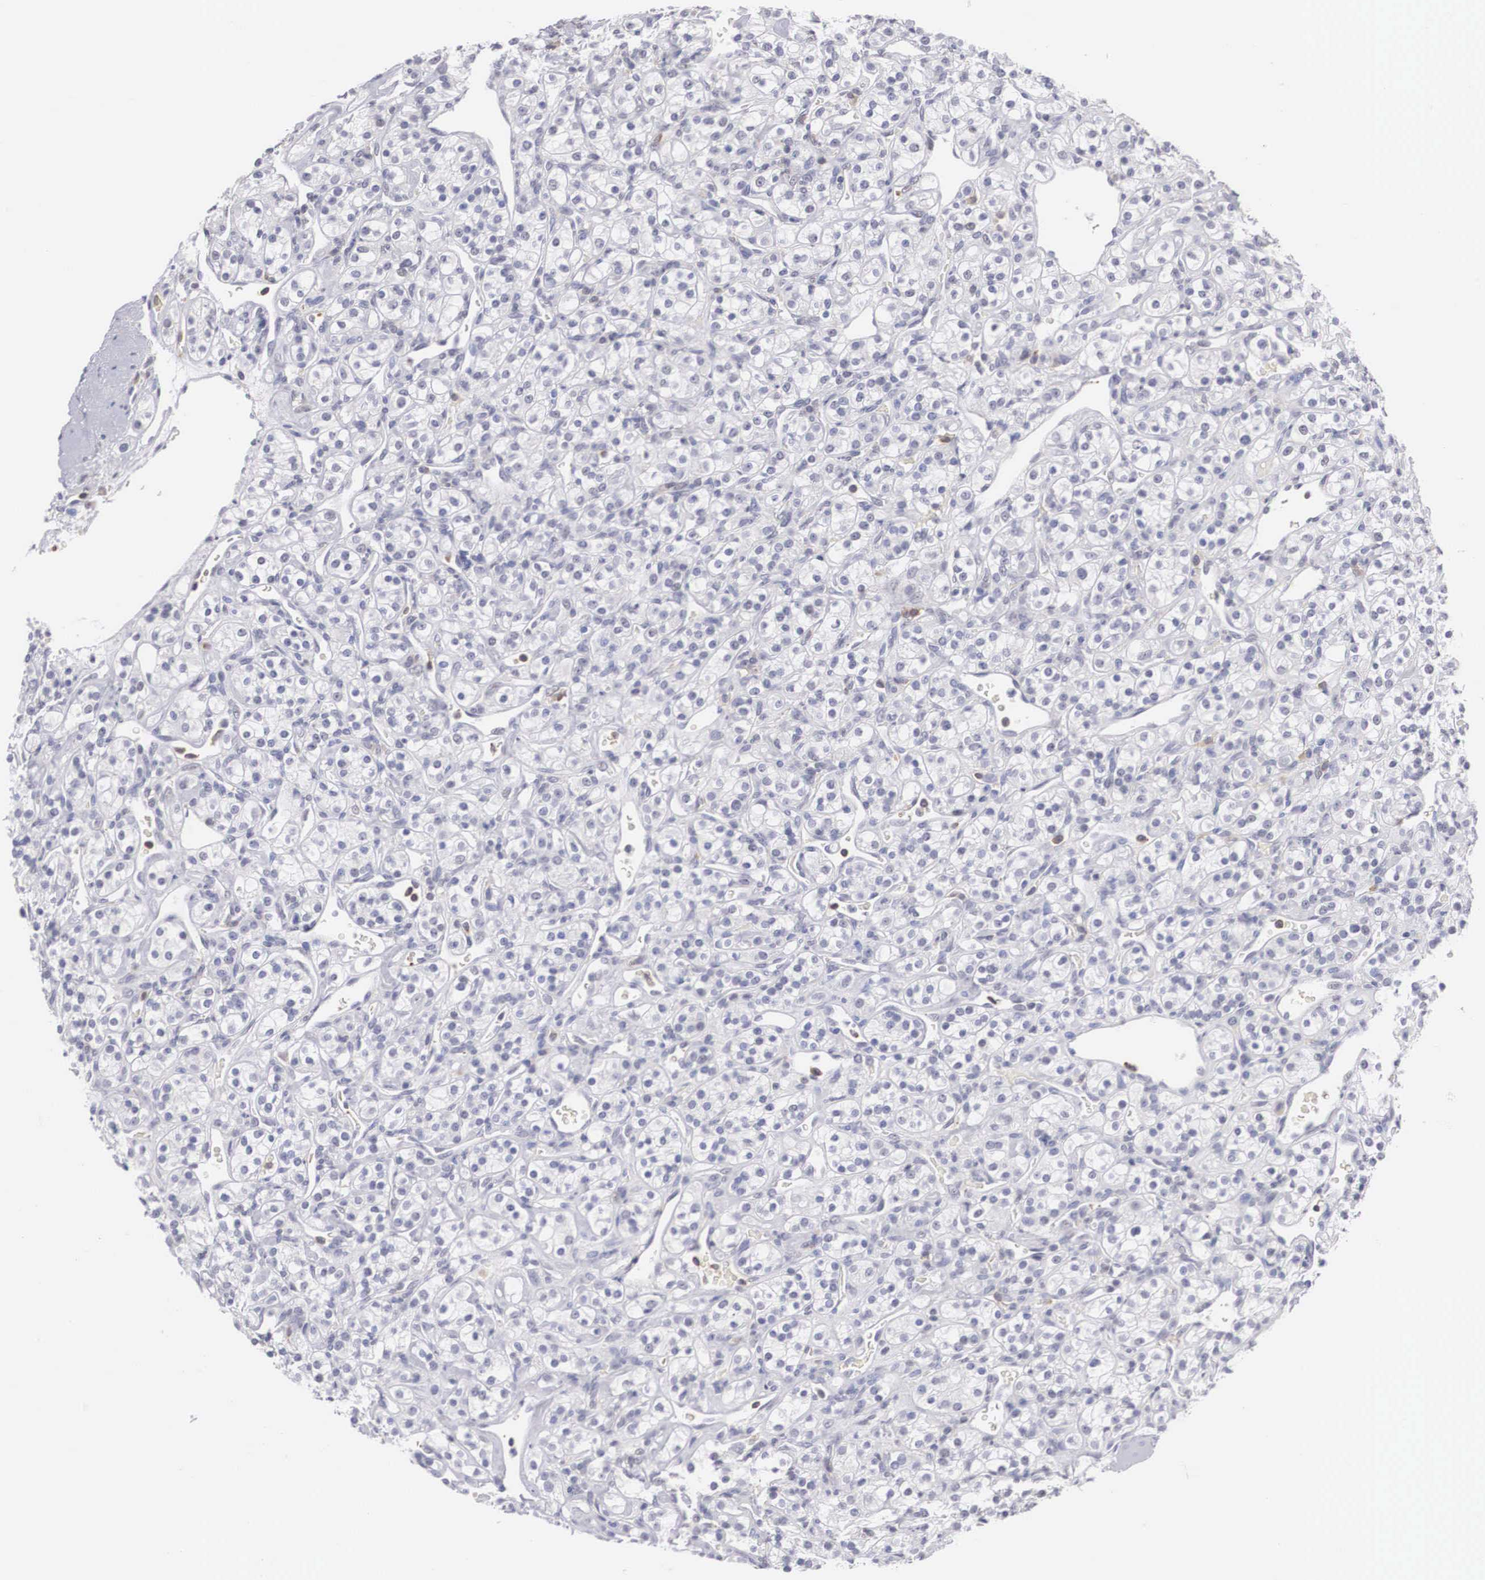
{"staining": {"intensity": "negative", "quantity": "none", "location": "none"}, "tissue": "renal cancer", "cell_type": "Tumor cells", "image_type": "cancer", "snomed": [{"axis": "morphology", "description": "Adenocarcinoma, NOS"}, {"axis": "topography", "description": "Kidney"}], "caption": "Histopathology image shows no significant protein positivity in tumor cells of renal adenocarcinoma.", "gene": "FAM47A", "patient": {"sex": "male", "age": 77}}